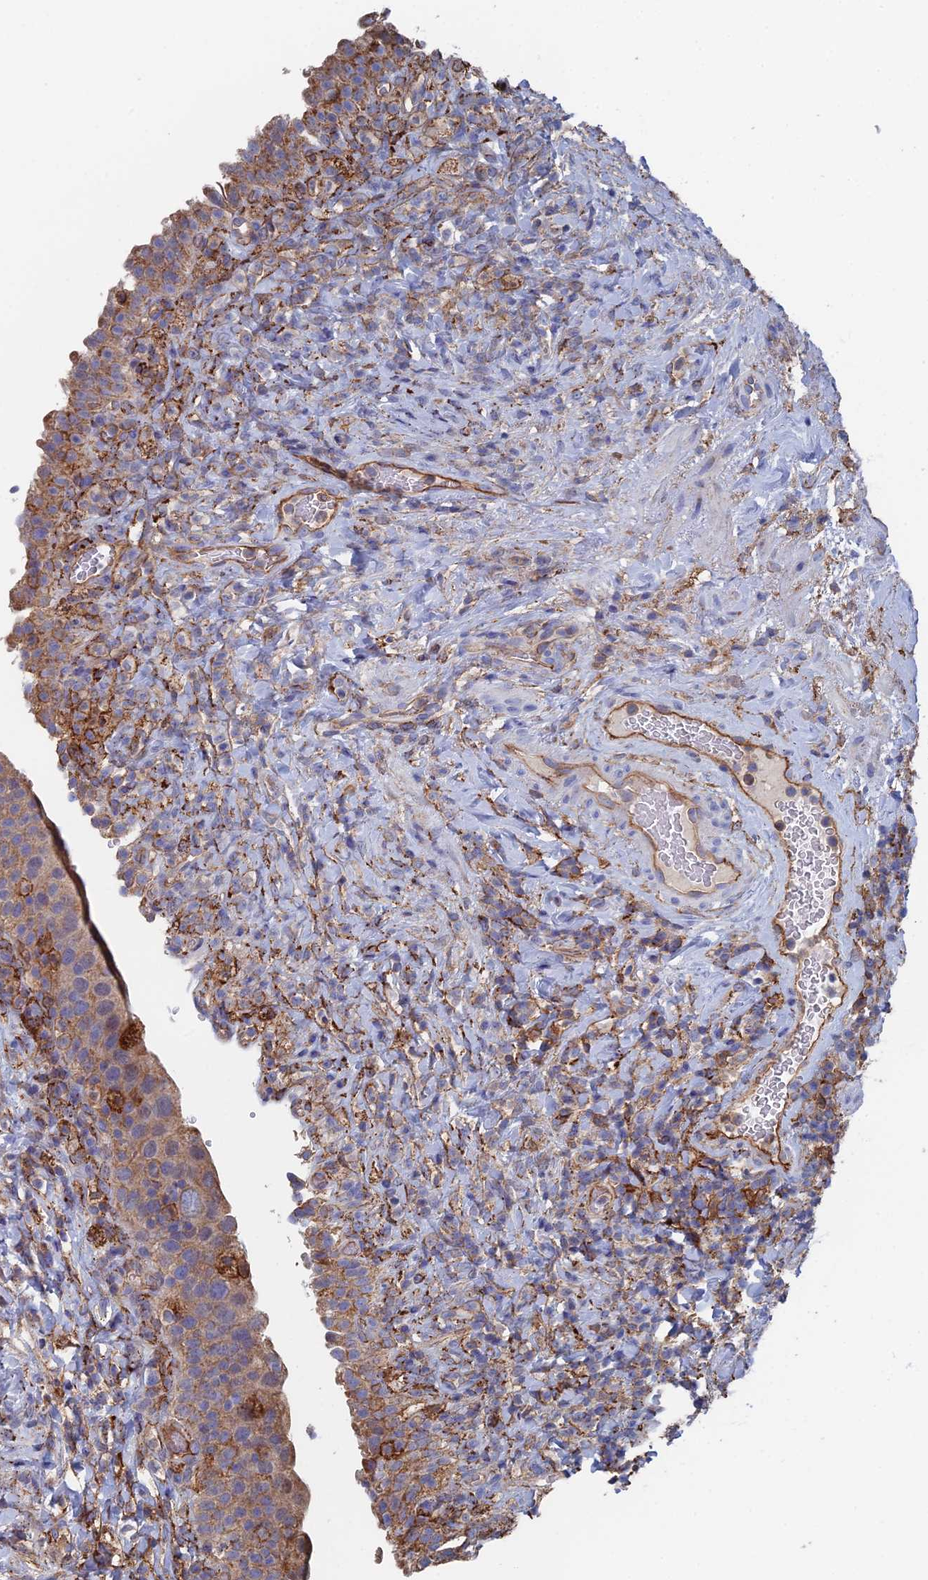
{"staining": {"intensity": "moderate", "quantity": ">75%", "location": "cytoplasmic/membranous"}, "tissue": "urinary bladder", "cell_type": "Urothelial cells", "image_type": "normal", "snomed": [{"axis": "morphology", "description": "Normal tissue, NOS"}, {"axis": "morphology", "description": "Inflammation, NOS"}, {"axis": "topography", "description": "Urinary bladder"}], "caption": "This micrograph exhibits benign urinary bladder stained with IHC to label a protein in brown. The cytoplasmic/membranous of urothelial cells show moderate positivity for the protein. Nuclei are counter-stained blue.", "gene": "SNX11", "patient": {"sex": "male", "age": 64}}